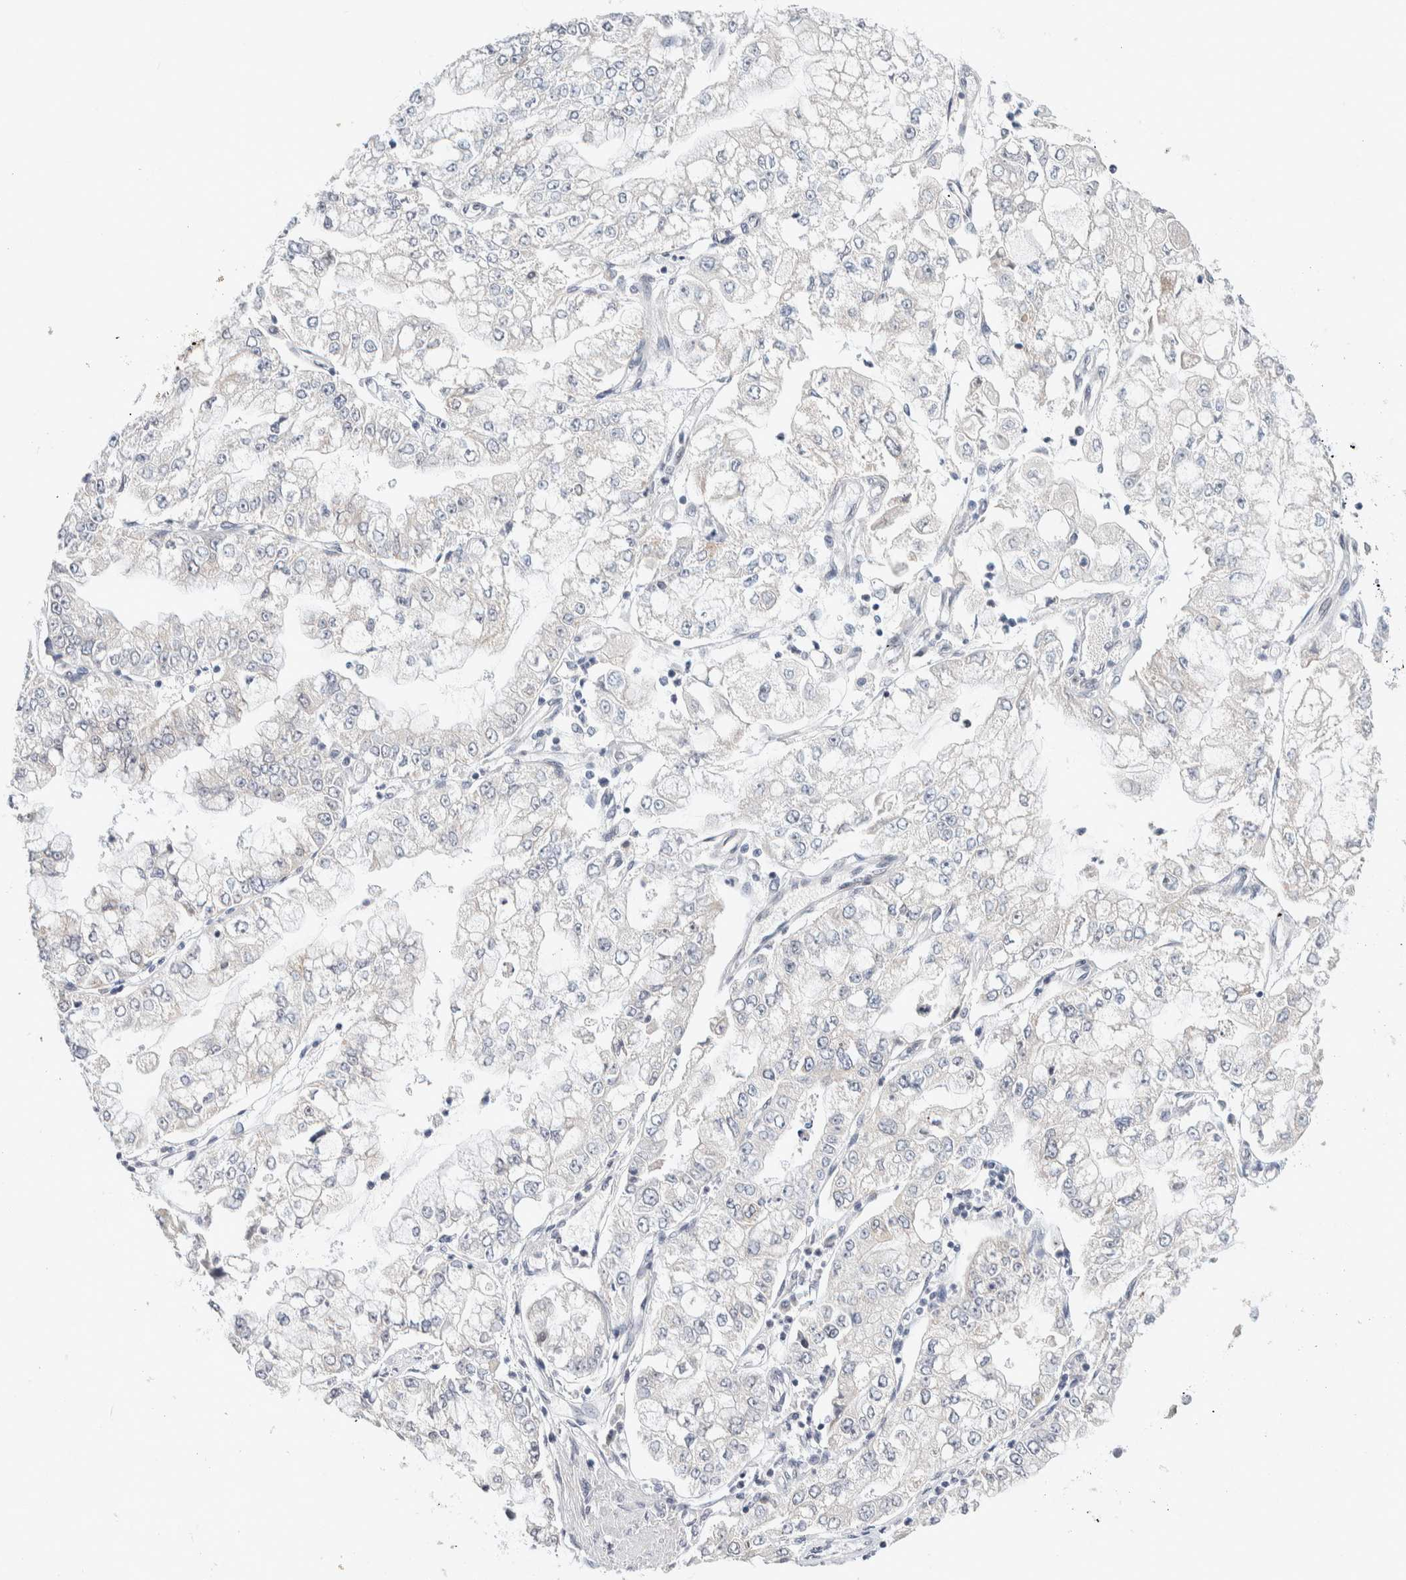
{"staining": {"intensity": "negative", "quantity": "none", "location": "none"}, "tissue": "stomach cancer", "cell_type": "Tumor cells", "image_type": "cancer", "snomed": [{"axis": "morphology", "description": "Adenocarcinoma, NOS"}, {"axis": "topography", "description": "Stomach"}], "caption": "The immunohistochemistry image has no significant expression in tumor cells of stomach cancer tissue.", "gene": "CRAT", "patient": {"sex": "male", "age": 76}}